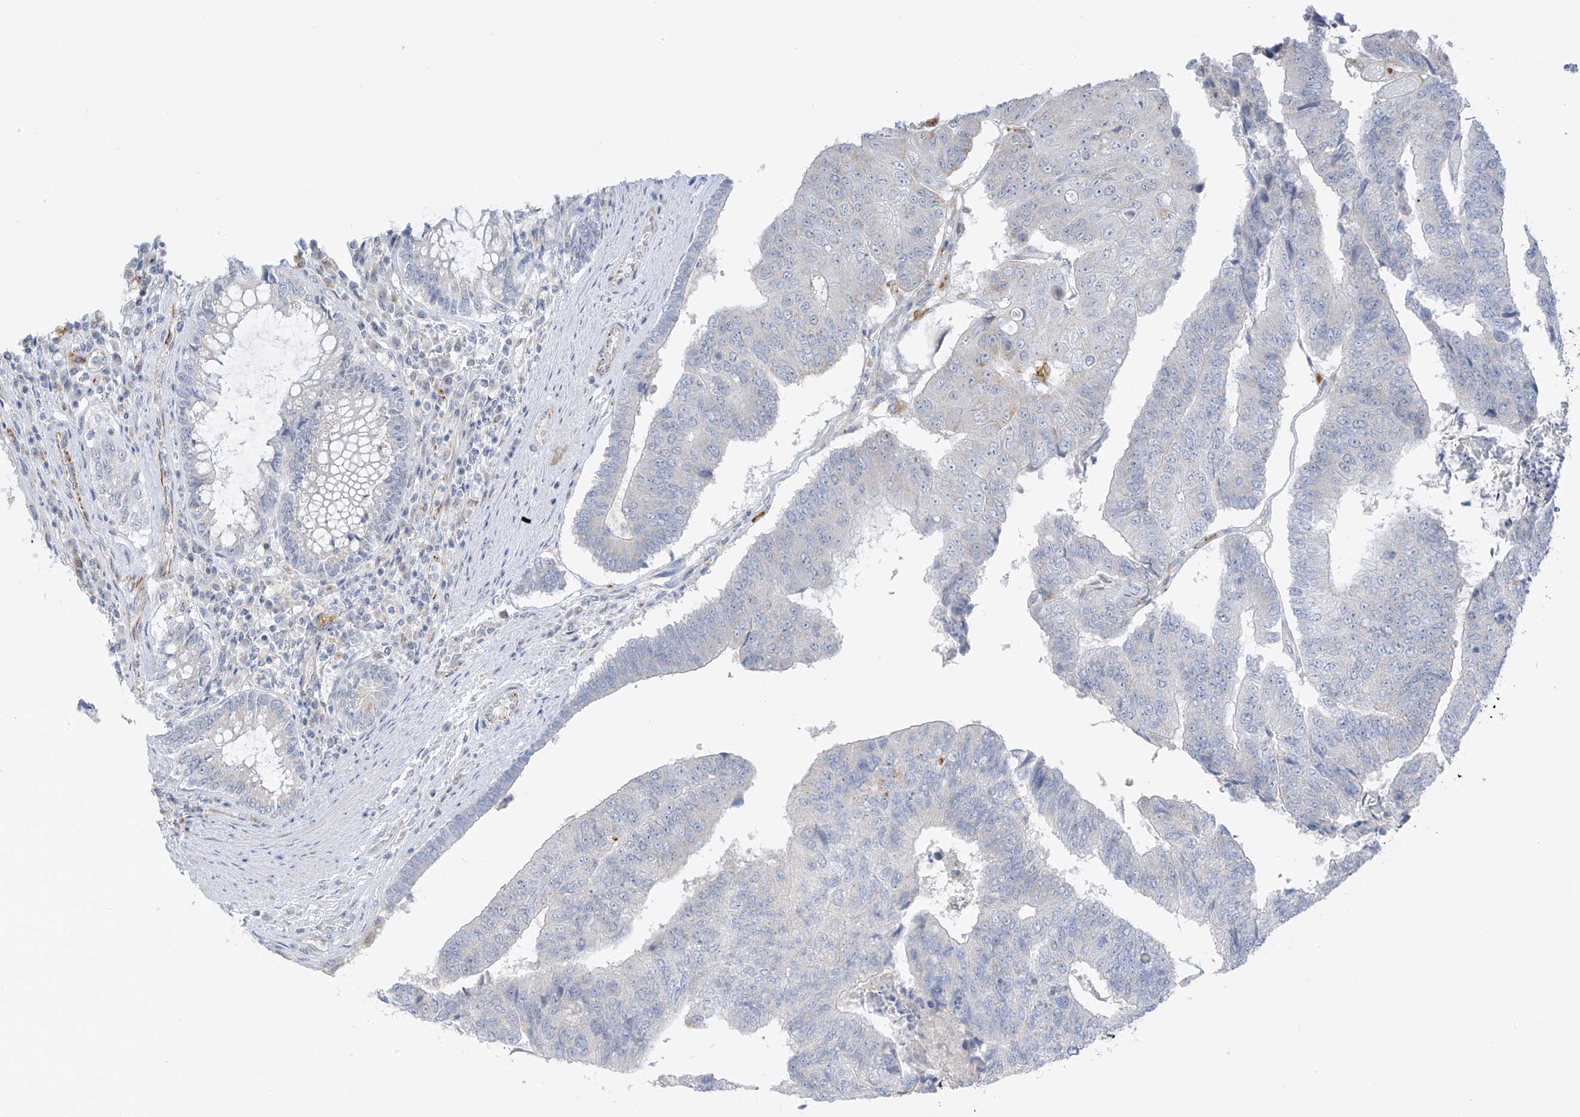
{"staining": {"intensity": "negative", "quantity": "none", "location": "none"}, "tissue": "colorectal cancer", "cell_type": "Tumor cells", "image_type": "cancer", "snomed": [{"axis": "morphology", "description": "Adenocarcinoma, NOS"}, {"axis": "topography", "description": "Colon"}], "caption": "DAB immunohistochemical staining of human colorectal adenocarcinoma shows no significant staining in tumor cells. The staining is performed using DAB brown chromogen with nuclei counter-stained in using hematoxylin.", "gene": "HS6ST2", "patient": {"sex": "female", "age": 67}}